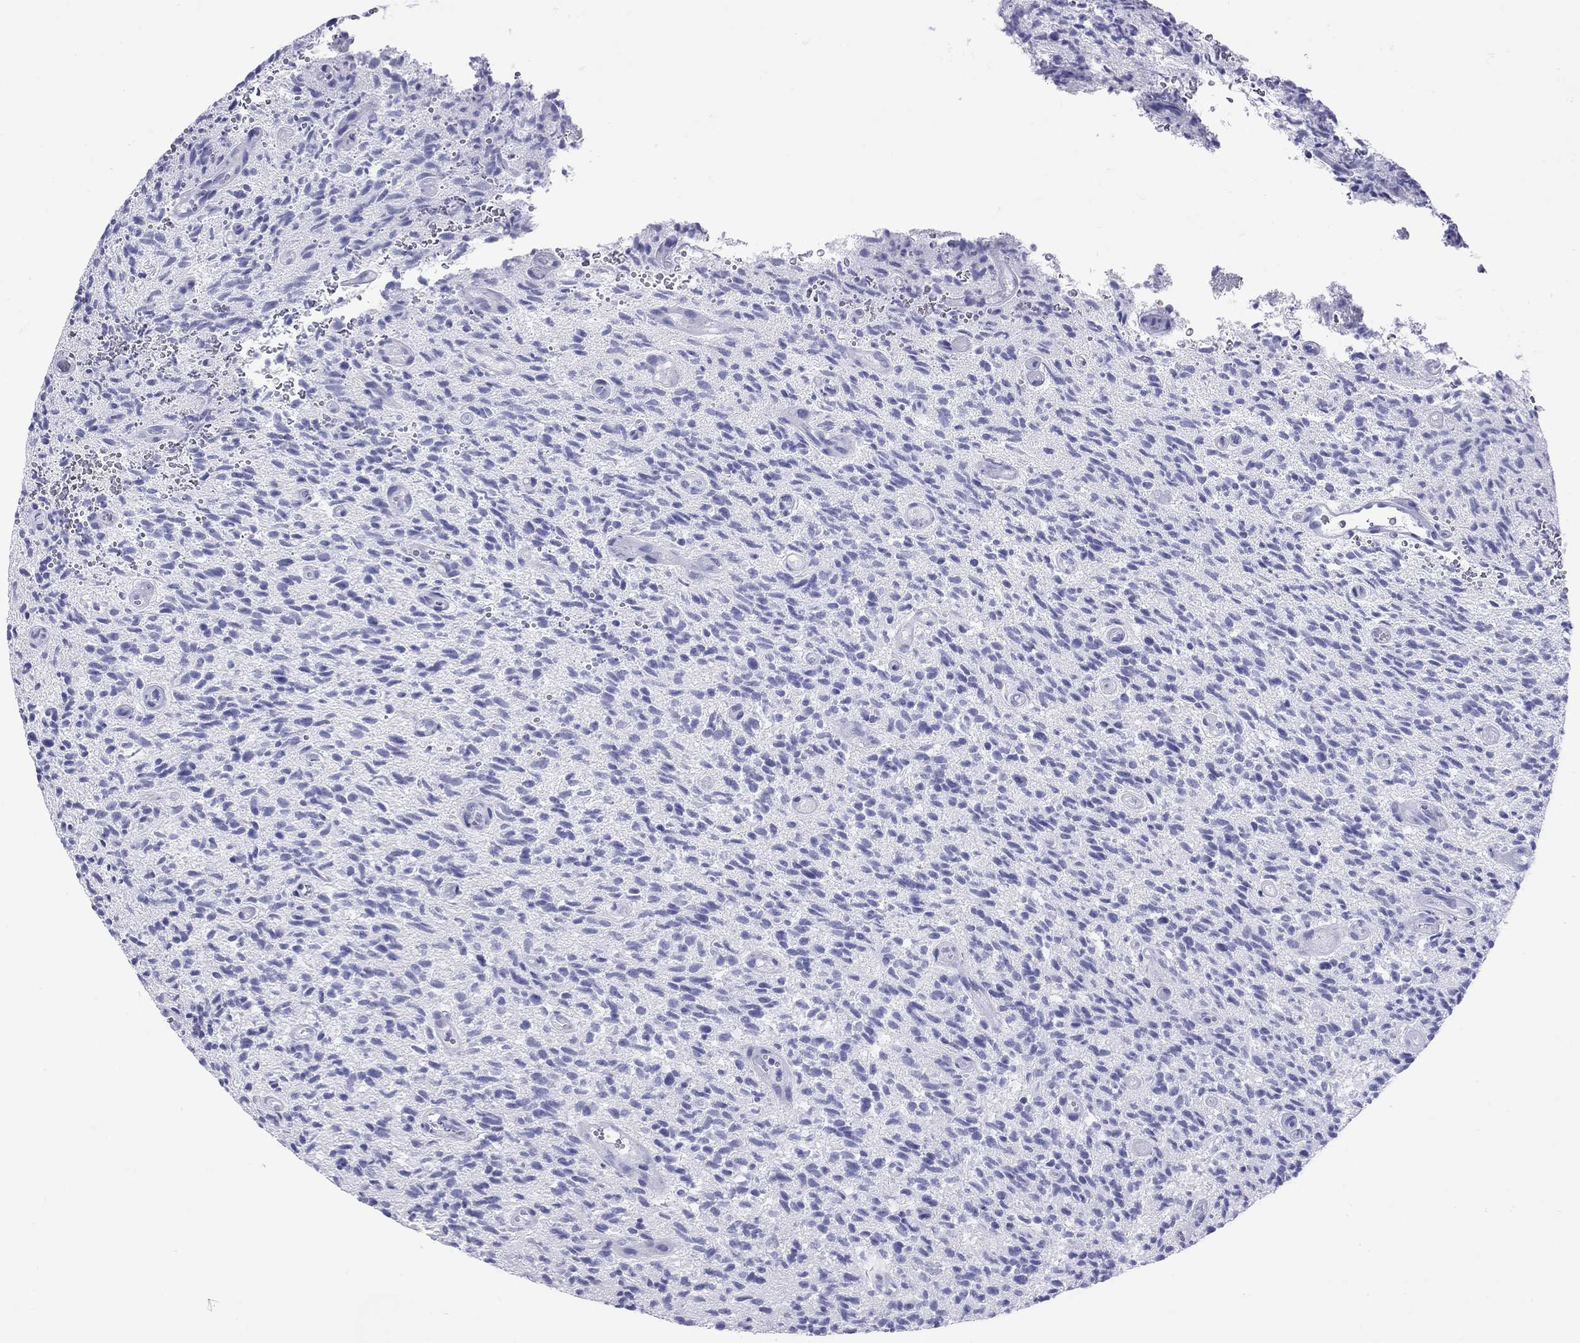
{"staining": {"intensity": "negative", "quantity": "none", "location": "none"}, "tissue": "glioma", "cell_type": "Tumor cells", "image_type": "cancer", "snomed": [{"axis": "morphology", "description": "Glioma, malignant, High grade"}, {"axis": "topography", "description": "Brain"}], "caption": "Immunohistochemistry of malignant high-grade glioma shows no expression in tumor cells.", "gene": "HLA-DQB2", "patient": {"sex": "male", "age": 64}}